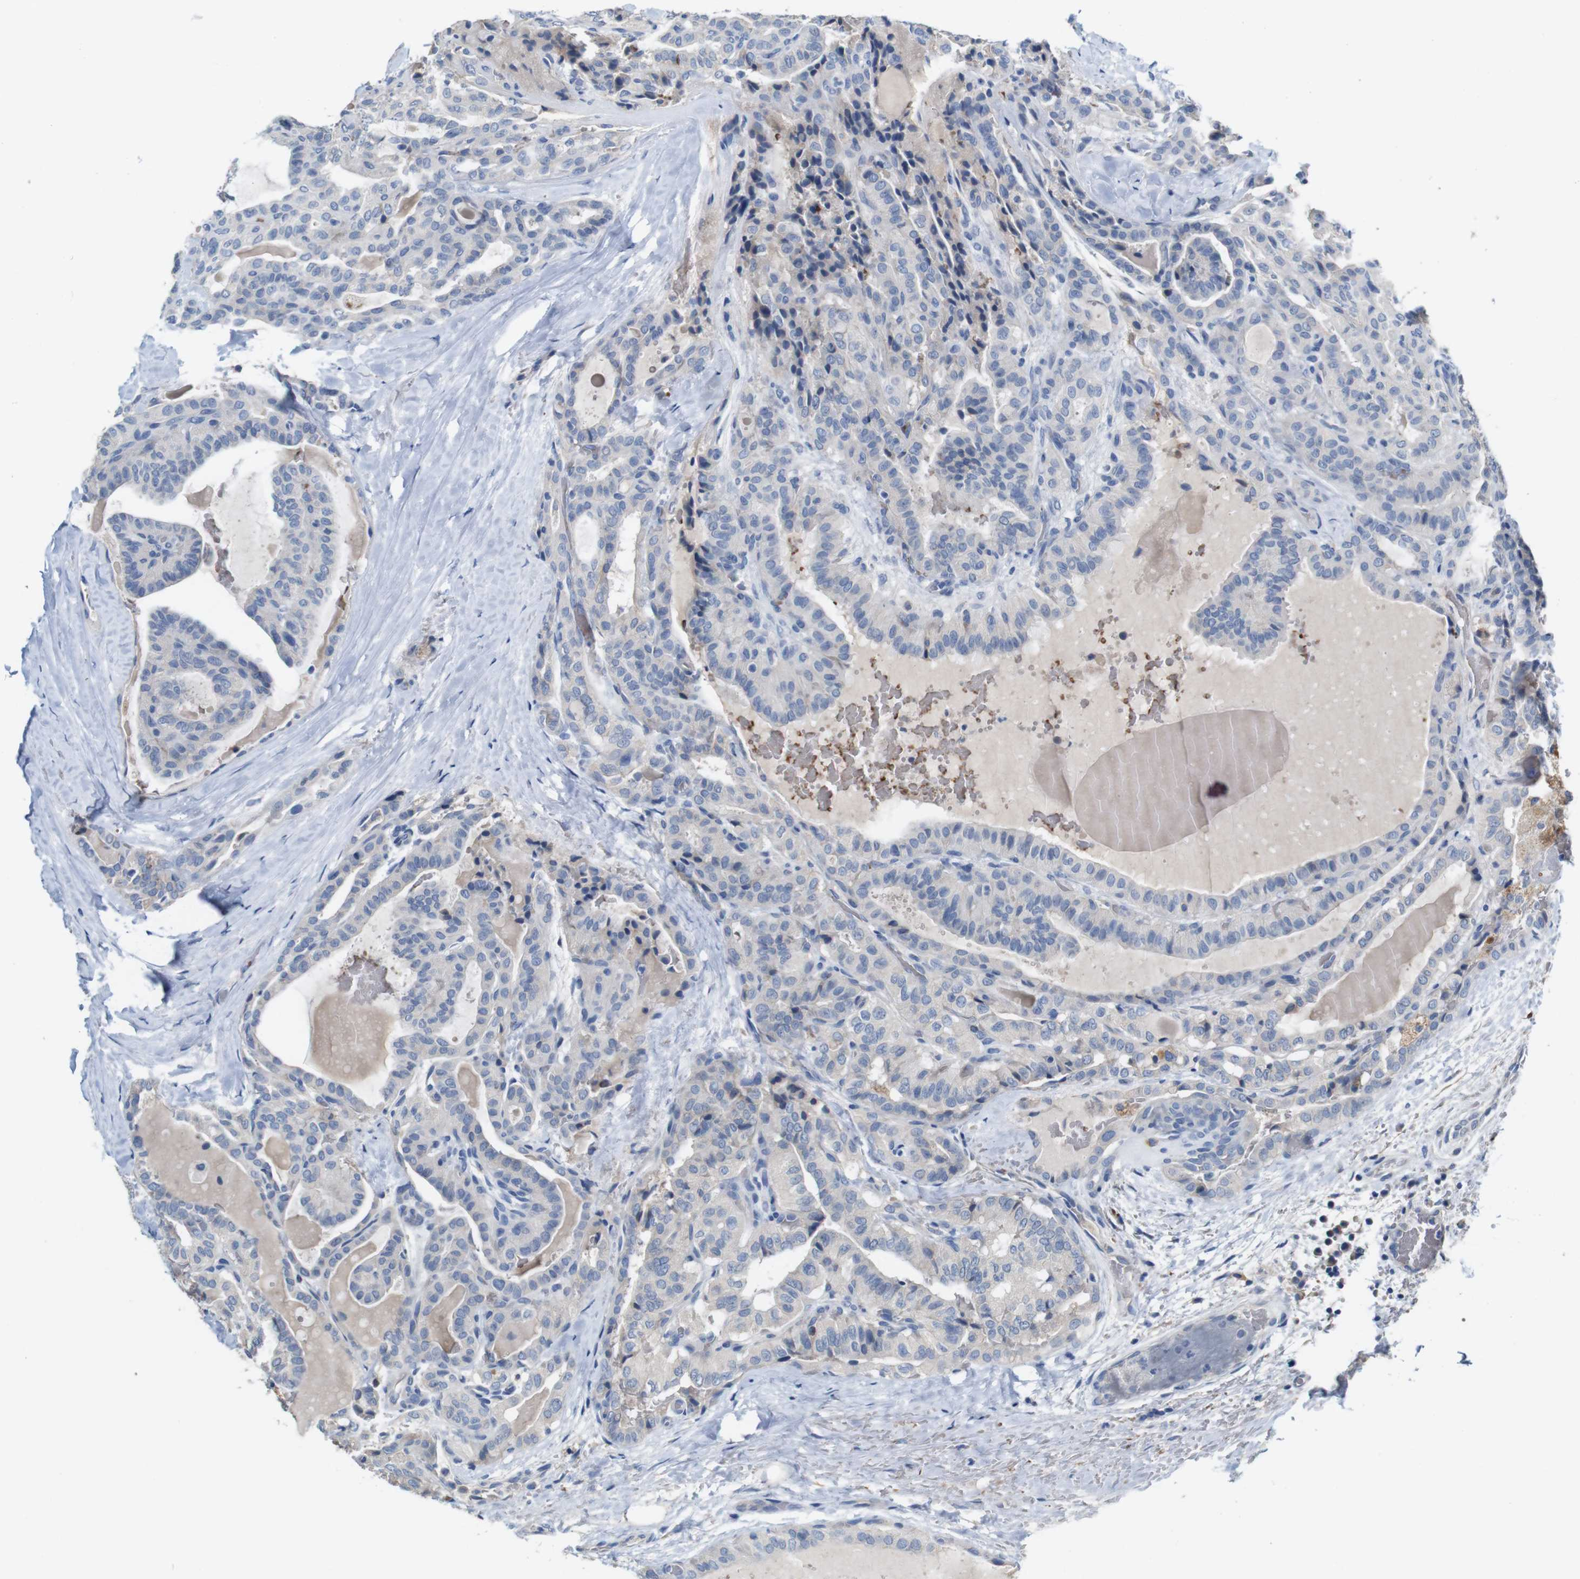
{"staining": {"intensity": "negative", "quantity": "none", "location": "none"}, "tissue": "thyroid cancer", "cell_type": "Tumor cells", "image_type": "cancer", "snomed": [{"axis": "morphology", "description": "Papillary adenocarcinoma, NOS"}, {"axis": "topography", "description": "Thyroid gland"}], "caption": "Tumor cells are negative for protein expression in human thyroid cancer.", "gene": "IGSF8", "patient": {"sex": "male", "age": 77}}